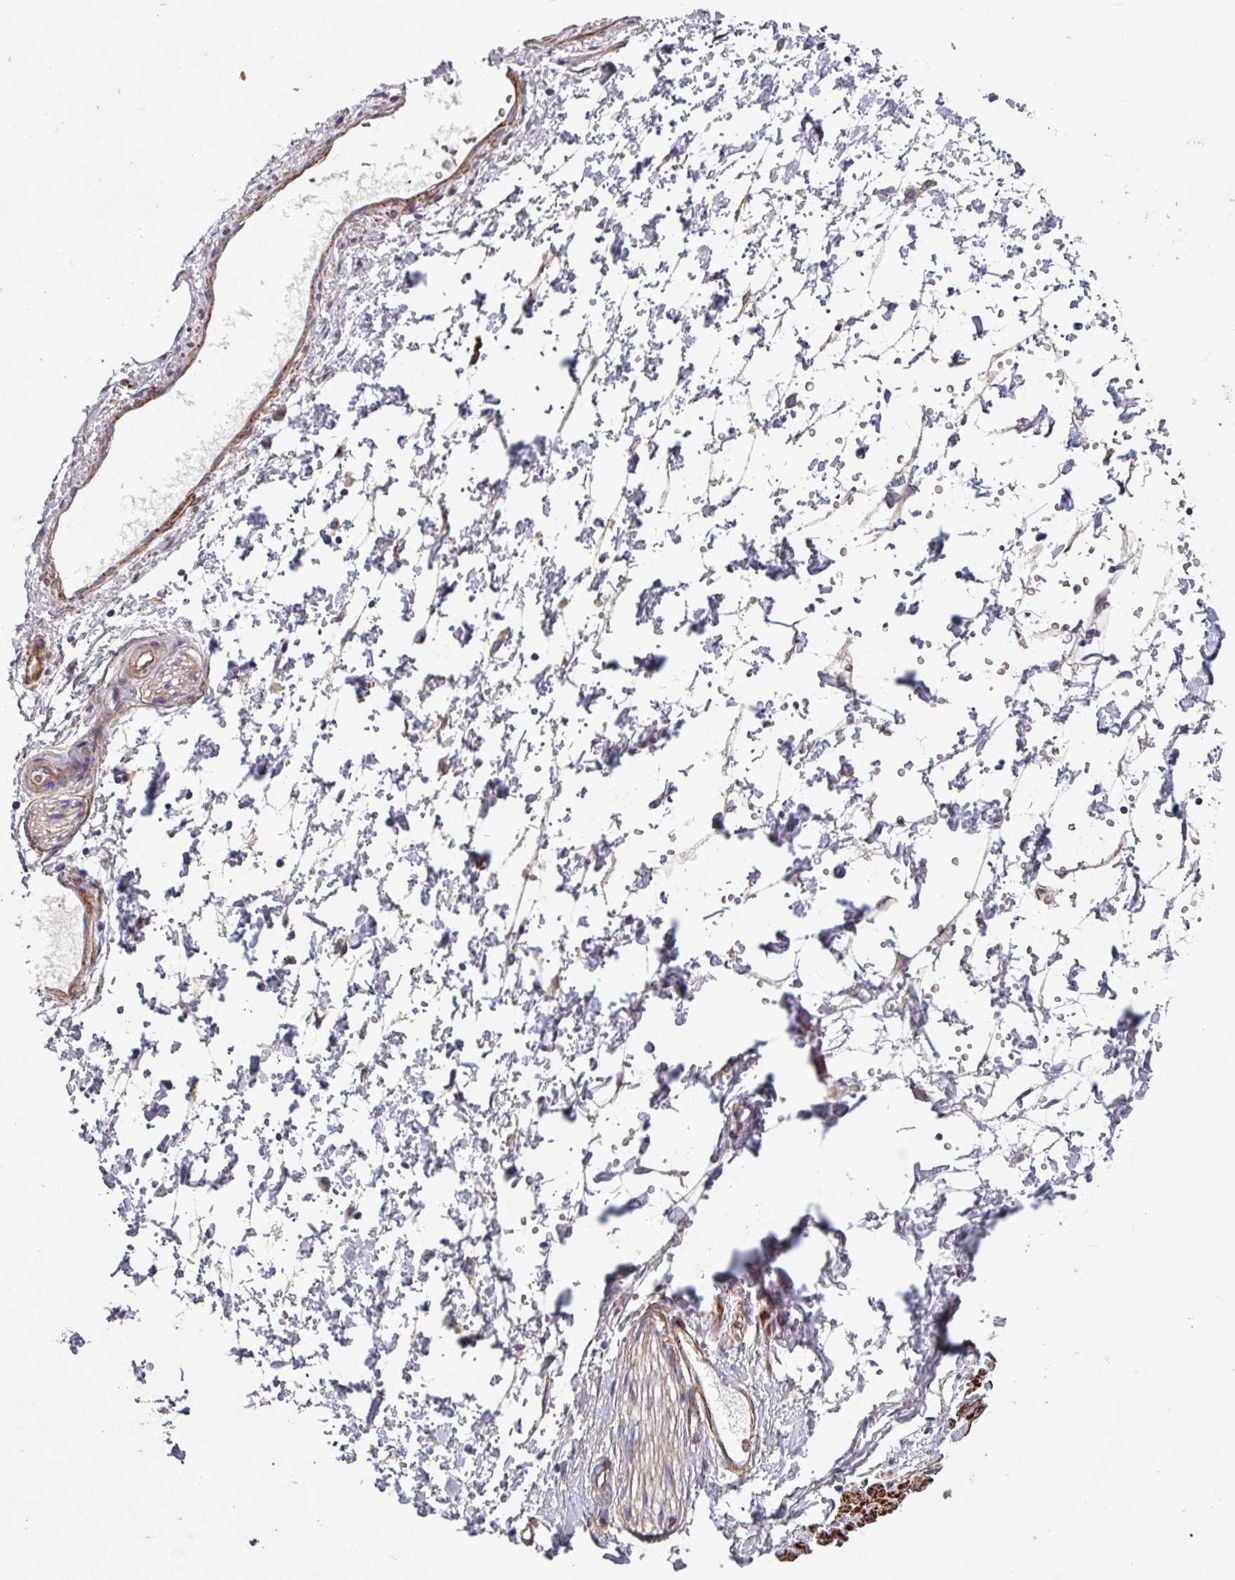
{"staining": {"intensity": "negative", "quantity": "none", "location": "none"}, "tissue": "adipose tissue", "cell_type": "Adipocytes", "image_type": "normal", "snomed": [{"axis": "morphology", "description": "Normal tissue, NOS"}, {"axis": "topography", "description": "Prostate"}, {"axis": "topography", "description": "Peripheral nerve tissue"}], "caption": "Human adipose tissue stained for a protein using immunohistochemistry exhibits no staining in adipocytes.", "gene": "ATP2C2", "patient": {"sex": "male", "age": 55}}